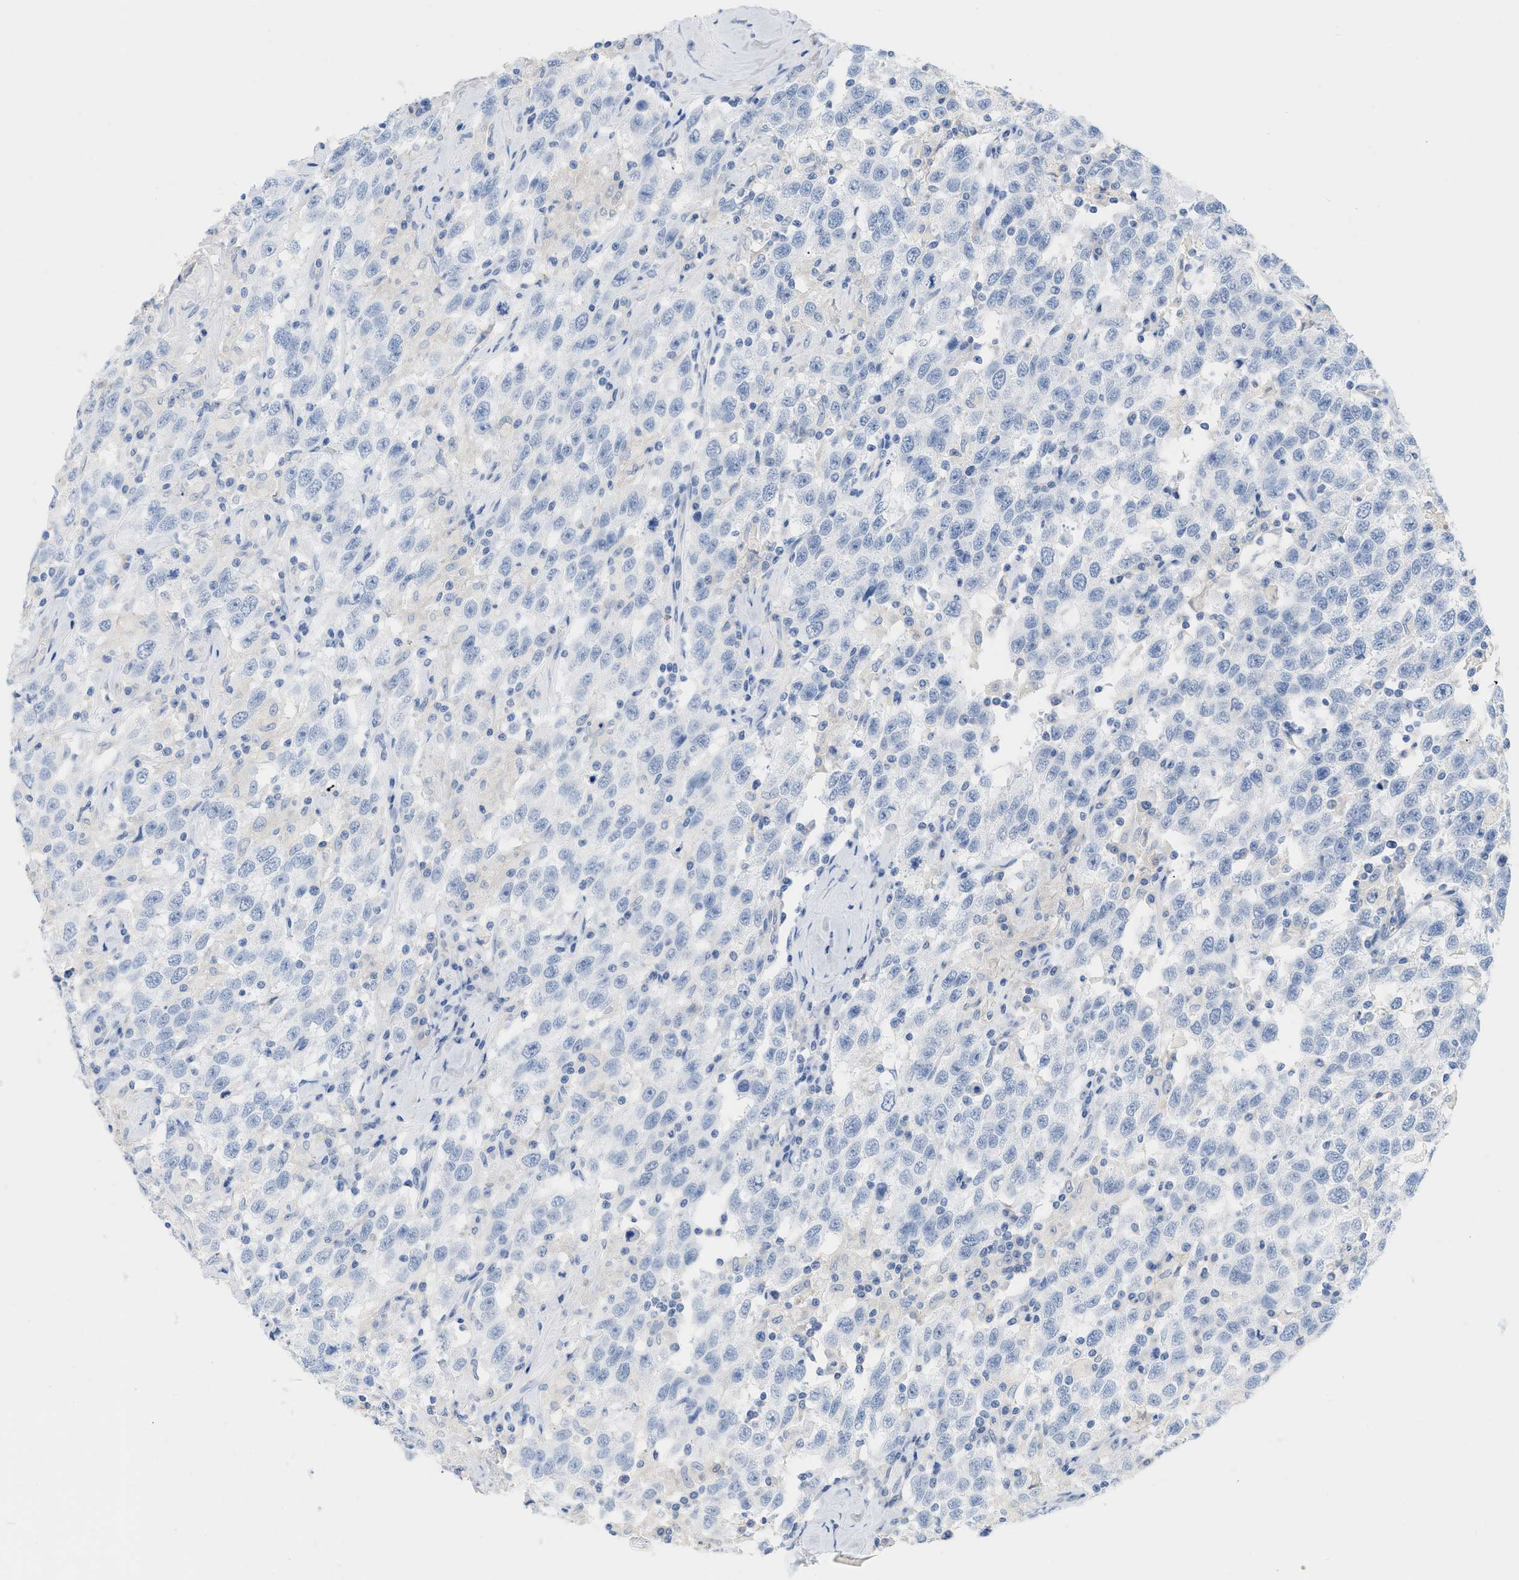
{"staining": {"intensity": "negative", "quantity": "none", "location": "none"}, "tissue": "testis cancer", "cell_type": "Tumor cells", "image_type": "cancer", "snomed": [{"axis": "morphology", "description": "Seminoma, NOS"}, {"axis": "topography", "description": "Testis"}], "caption": "Protein analysis of testis cancer demonstrates no significant positivity in tumor cells.", "gene": "PAPPA", "patient": {"sex": "male", "age": 41}}